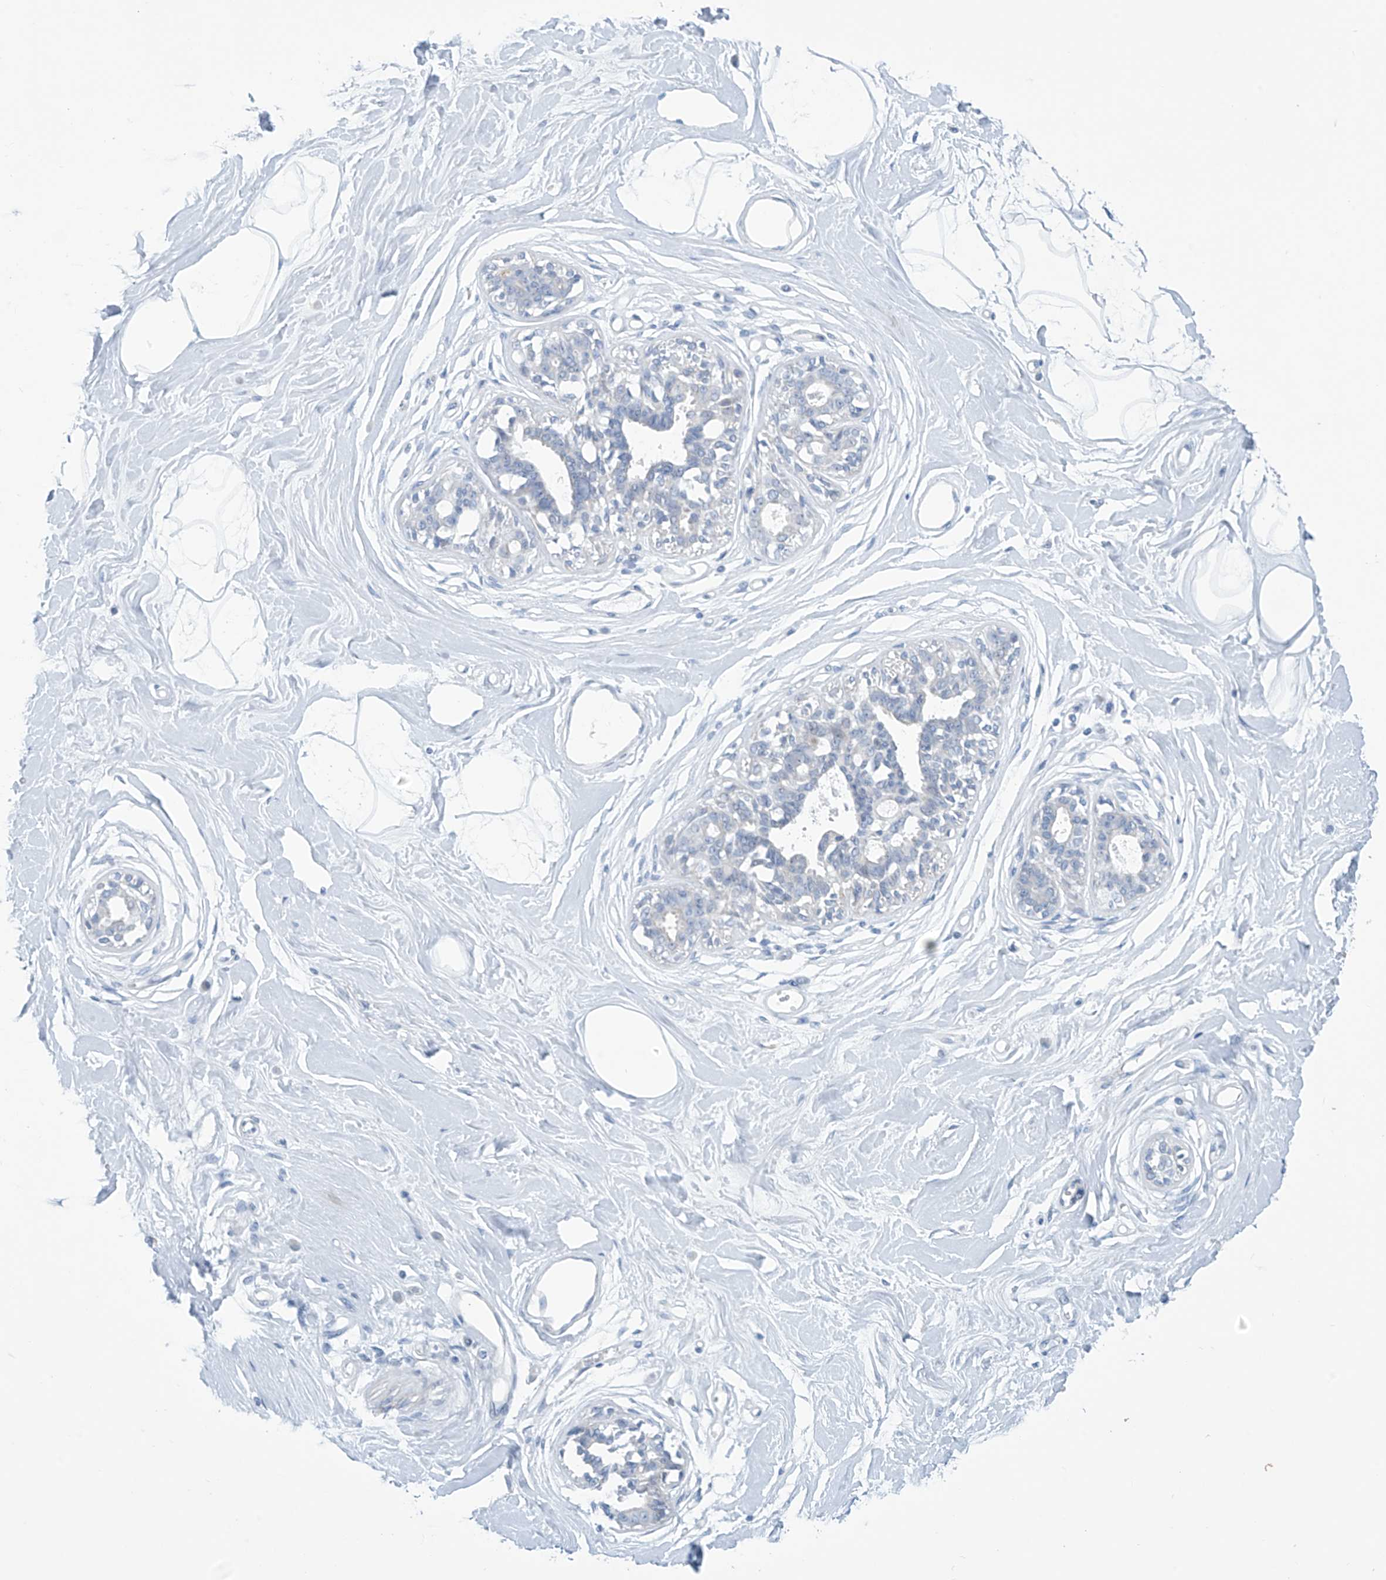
{"staining": {"intensity": "negative", "quantity": "none", "location": "none"}, "tissue": "breast", "cell_type": "Adipocytes", "image_type": "normal", "snomed": [{"axis": "morphology", "description": "Normal tissue, NOS"}, {"axis": "topography", "description": "Breast"}], "caption": "Immunohistochemistry (IHC) micrograph of unremarkable breast: breast stained with DAB (3,3'-diaminobenzidine) shows no significant protein staining in adipocytes.", "gene": "SLC35A5", "patient": {"sex": "female", "age": 45}}